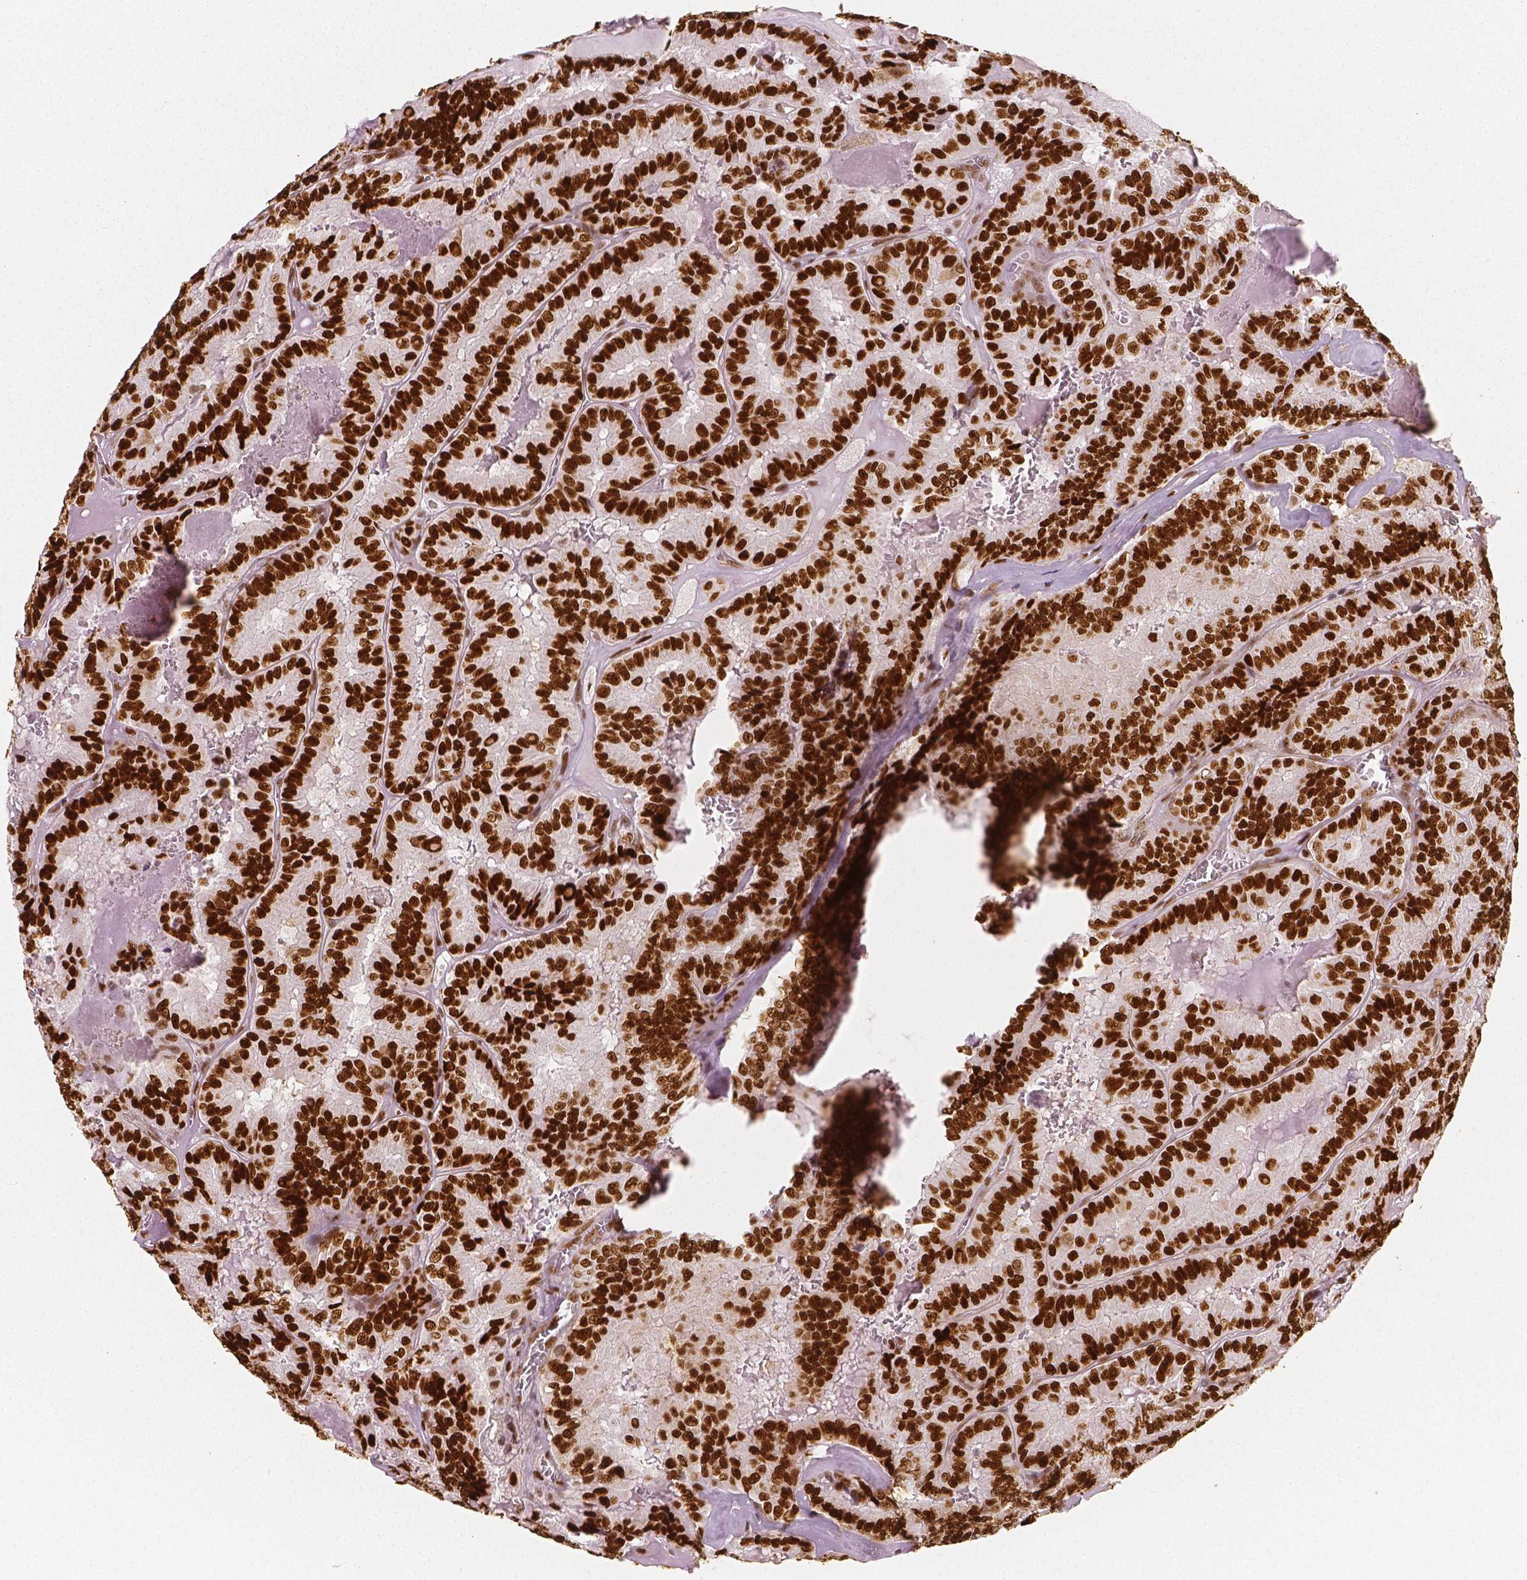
{"staining": {"intensity": "strong", "quantity": ">75%", "location": "nuclear"}, "tissue": "thyroid cancer", "cell_type": "Tumor cells", "image_type": "cancer", "snomed": [{"axis": "morphology", "description": "Papillary adenocarcinoma, NOS"}, {"axis": "topography", "description": "Thyroid gland"}], "caption": "The immunohistochemical stain highlights strong nuclear expression in tumor cells of papillary adenocarcinoma (thyroid) tissue. The staining was performed using DAB to visualize the protein expression in brown, while the nuclei were stained in blue with hematoxylin (Magnification: 20x).", "gene": "NUCKS1", "patient": {"sex": "female", "age": 75}}